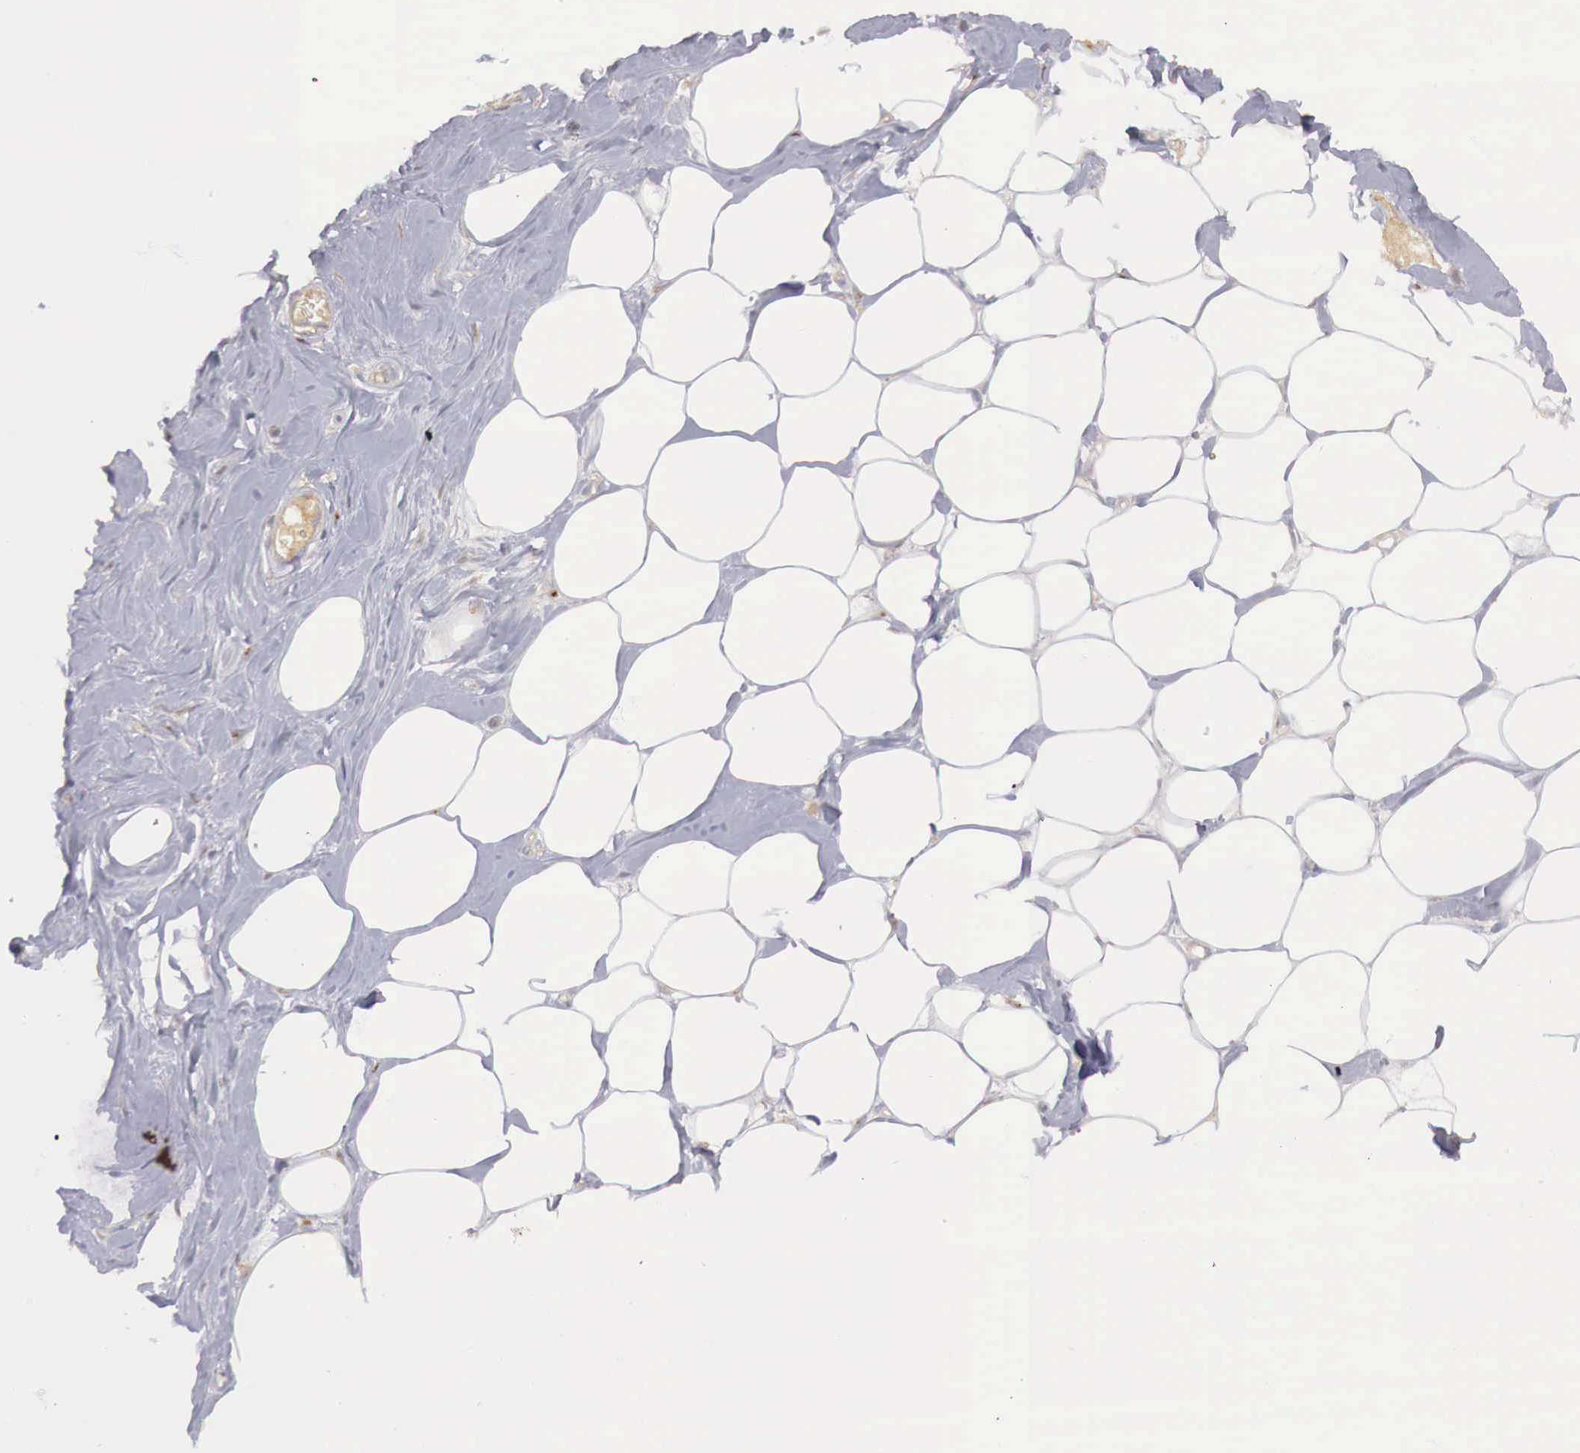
{"staining": {"intensity": "negative", "quantity": "none", "location": "none"}, "tissue": "adipose tissue", "cell_type": "Adipocytes", "image_type": "normal", "snomed": [{"axis": "morphology", "description": "Normal tissue, NOS"}, {"axis": "topography", "description": "Breast"}], "caption": "Immunohistochemical staining of normal adipose tissue exhibits no significant staining in adipocytes.", "gene": "KLHDC7B", "patient": {"sex": "female", "age": 44}}